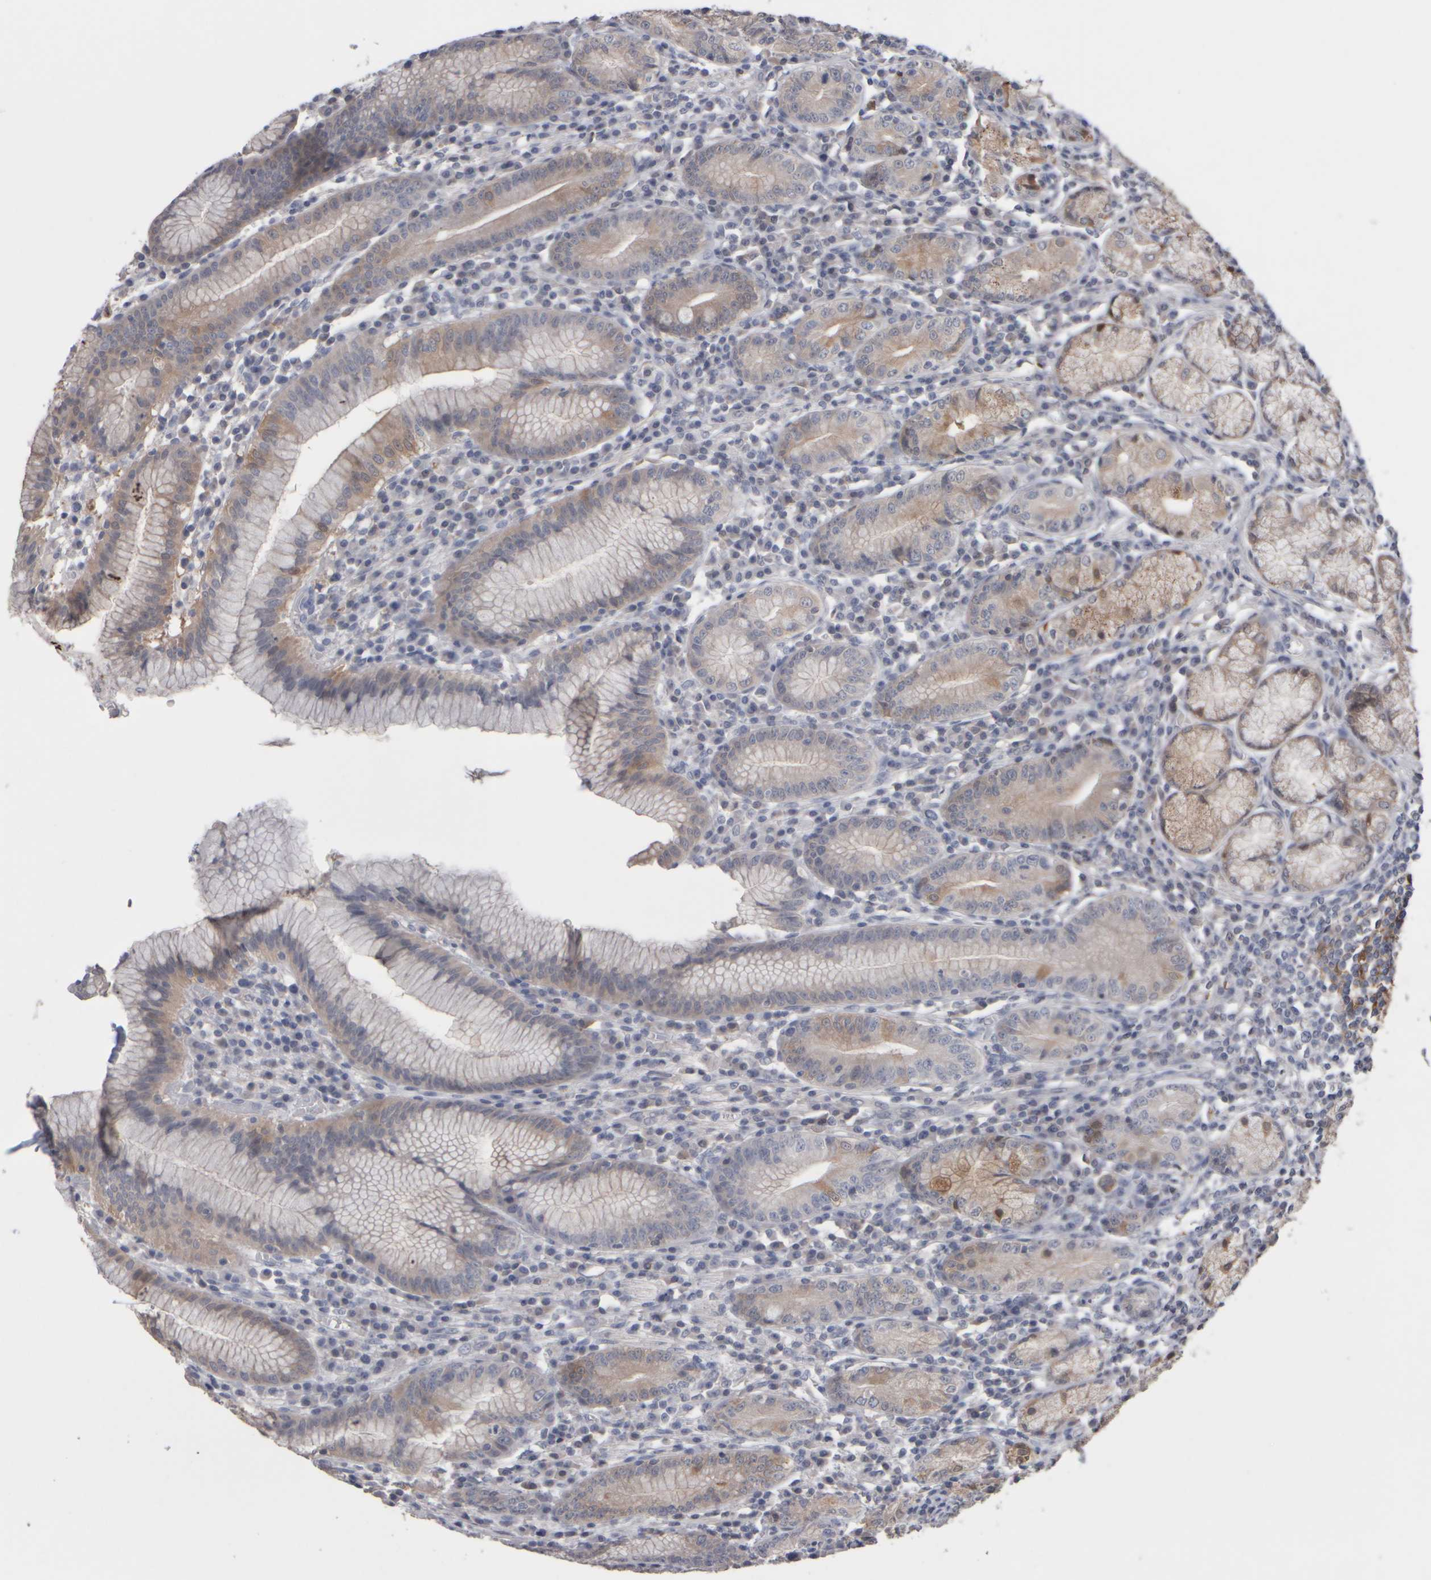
{"staining": {"intensity": "moderate", "quantity": "<25%", "location": "cytoplasmic/membranous"}, "tissue": "stomach", "cell_type": "Glandular cells", "image_type": "normal", "snomed": [{"axis": "morphology", "description": "Normal tissue, NOS"}, {"axis": "topography", "description": "Stomach"}], "caption": "Stomach stained with a protein marker displays moderate staining in glandular cells.", "gene": "EPHX2", "patient": {"sex": "male", "age": 55}}